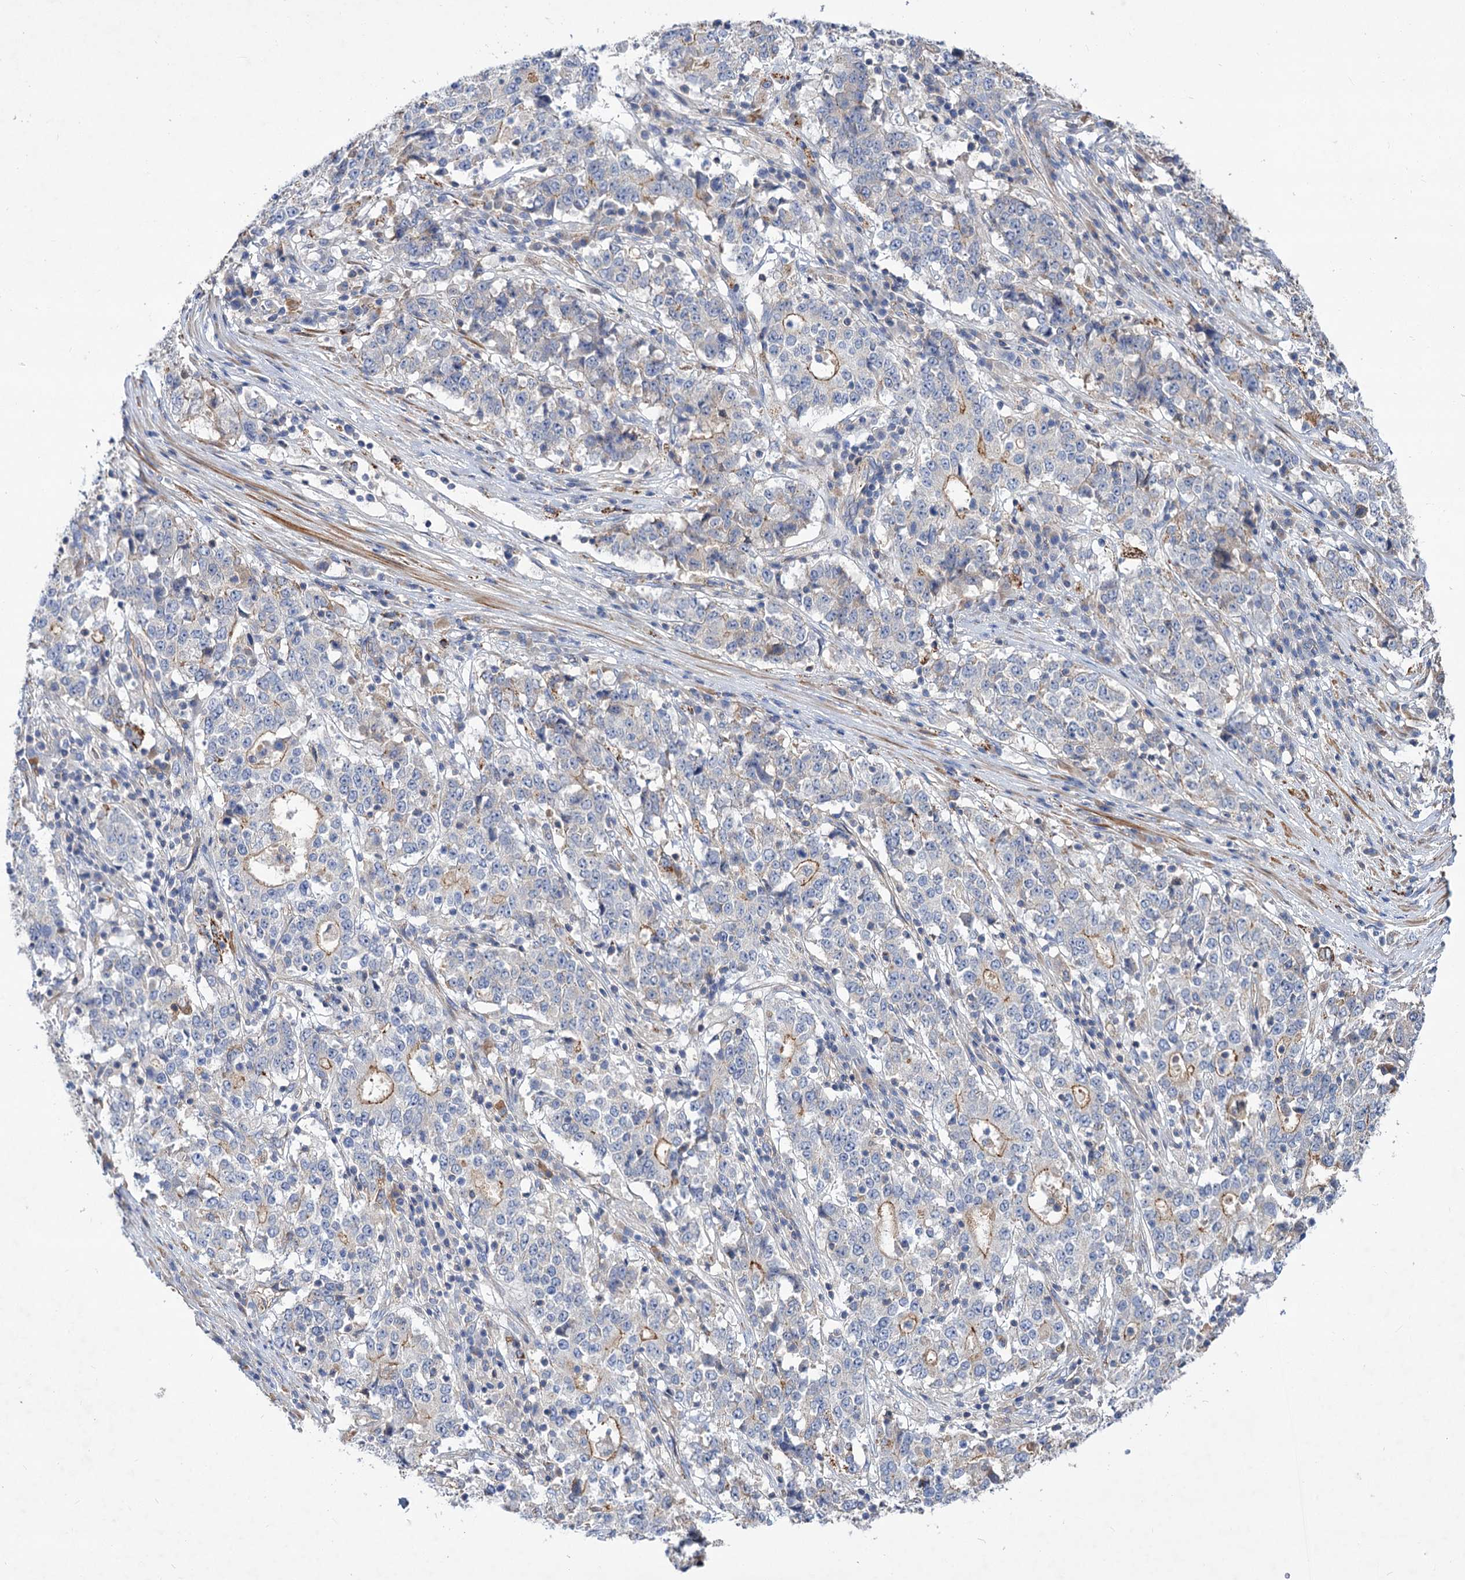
{"staining": {"intensity": "moderate", "quantity": "<25%", "location": "cytoplasmic/membranous"}, "tissue": "stomach cancer", "cell_type": "Tumor cells", "image_type": "cancer", "snomed": [{"axis": "morphology", "description": "Adenocarcinoma, NOS"}, {"axis": "topography", "description": "Stomach"}], "caption": "IHC photomicrograph of adenocarcinoma (stomach) stained for a protein (brown), which reveals low levels of moderate cytoplasmic/membranous expression in about <25% of tumor cells.", "gene": "NUDCD2", "patient": {"sex": "male", "age": 59}}